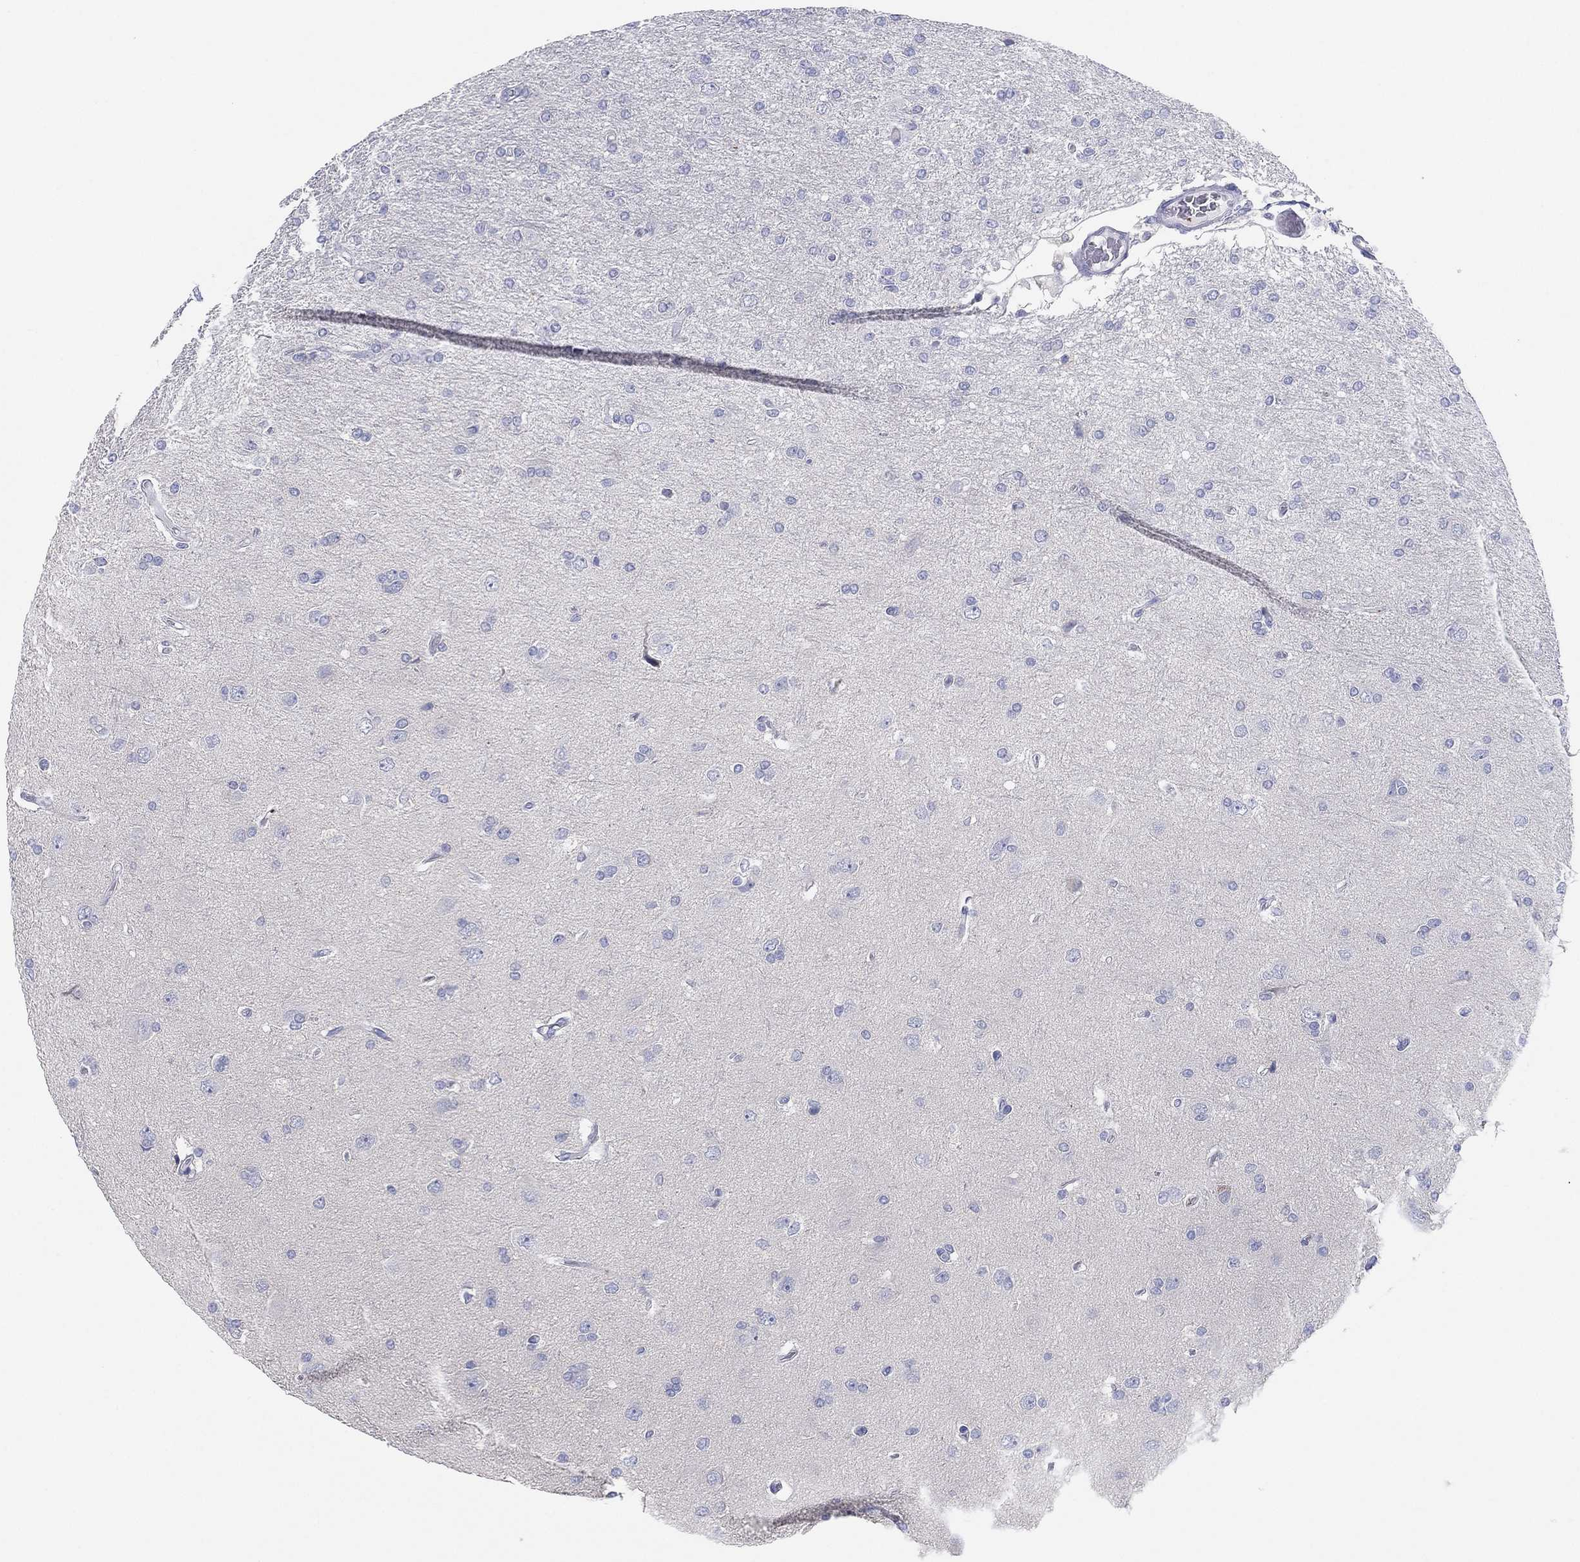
{"staining": {"intensity": "negative", "quantity": "none", "location": "none"}, "tissue": "glioma", "cell_type": "Tumor cells", "image_type": "cancer", "snomed": [{"axis": "morphology", "description": "Glioma, malignant, High grade"}, {"axis": "topography", "description": "Cerebral cortex"}], "caption": "An image of glioma stained for a protein reveals no brown staining in tumor cells. (IHC, brightfield microscopy, high magnification).", "gene": "TMEM40", "patient": {"sex": "male", "age": 70}}